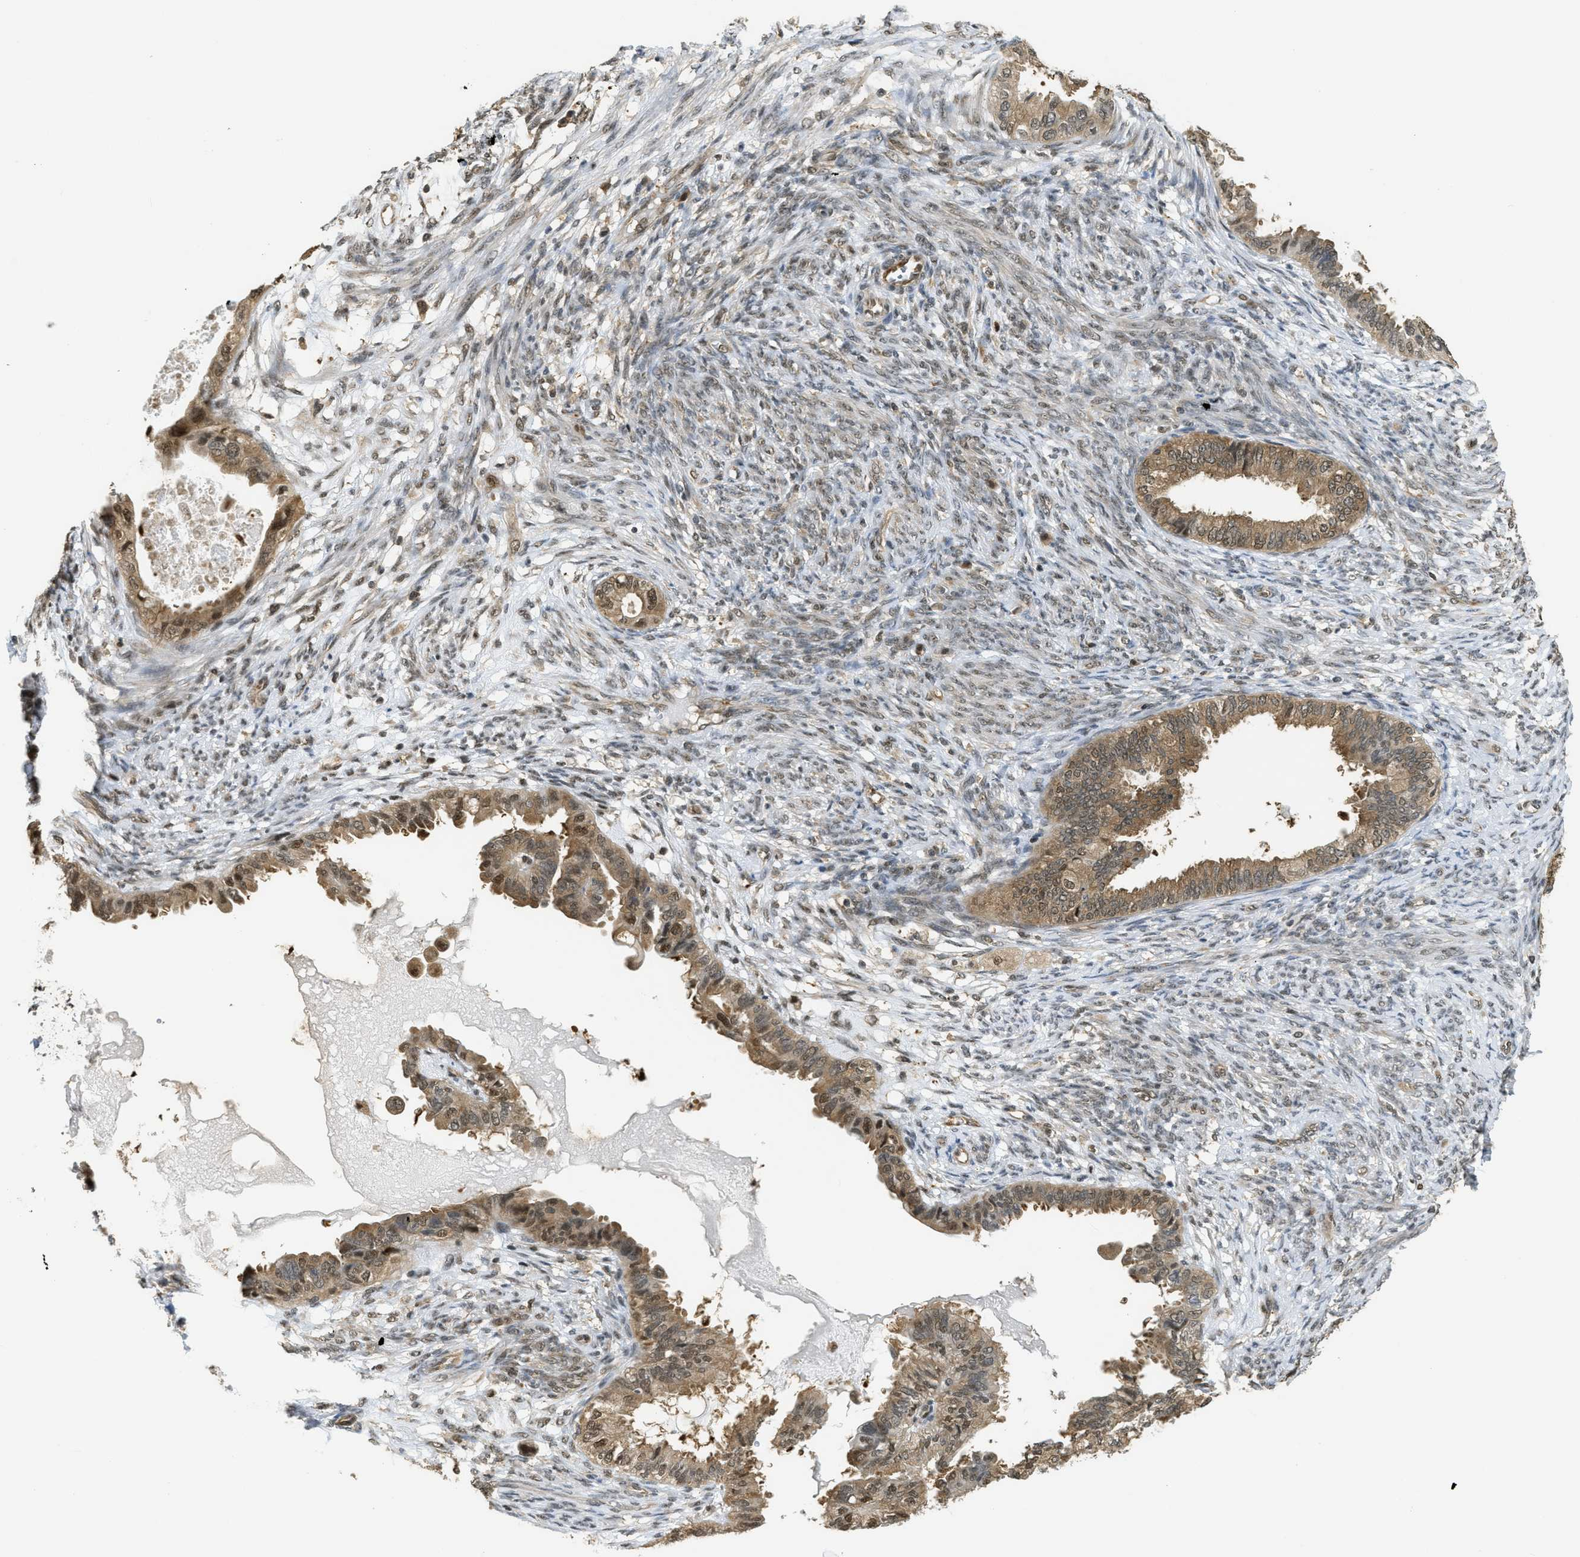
{"staining": {"intensity": "moderate", "quantity": ">75%", "location": "cytoplasmic/membranous,nuclear"}, "tissue": "cervical cancer", "cell_type": "Tumor cells", "image_type": "cancer", "snomed": [{"axis": "morphology", "description": "Normal tissue, NOS"}, {"axis": "morphology", "description": "Adenocarcinoma, NOS"}, {"axis": "topography", "description": "Cervix"}, {"axis": "topography", "description": "Endometrium"}], "caption": "Protein expression analysis of human cervical adenocarcinoma reveals moderate cytoplasmic/membranous and nuclear positivity in approximately >75% of tumor cells. (IHC, brightfield microscopy, high magnification).", "gene": "PSMC5", "patient": {"sex": "female", "age": 86}}